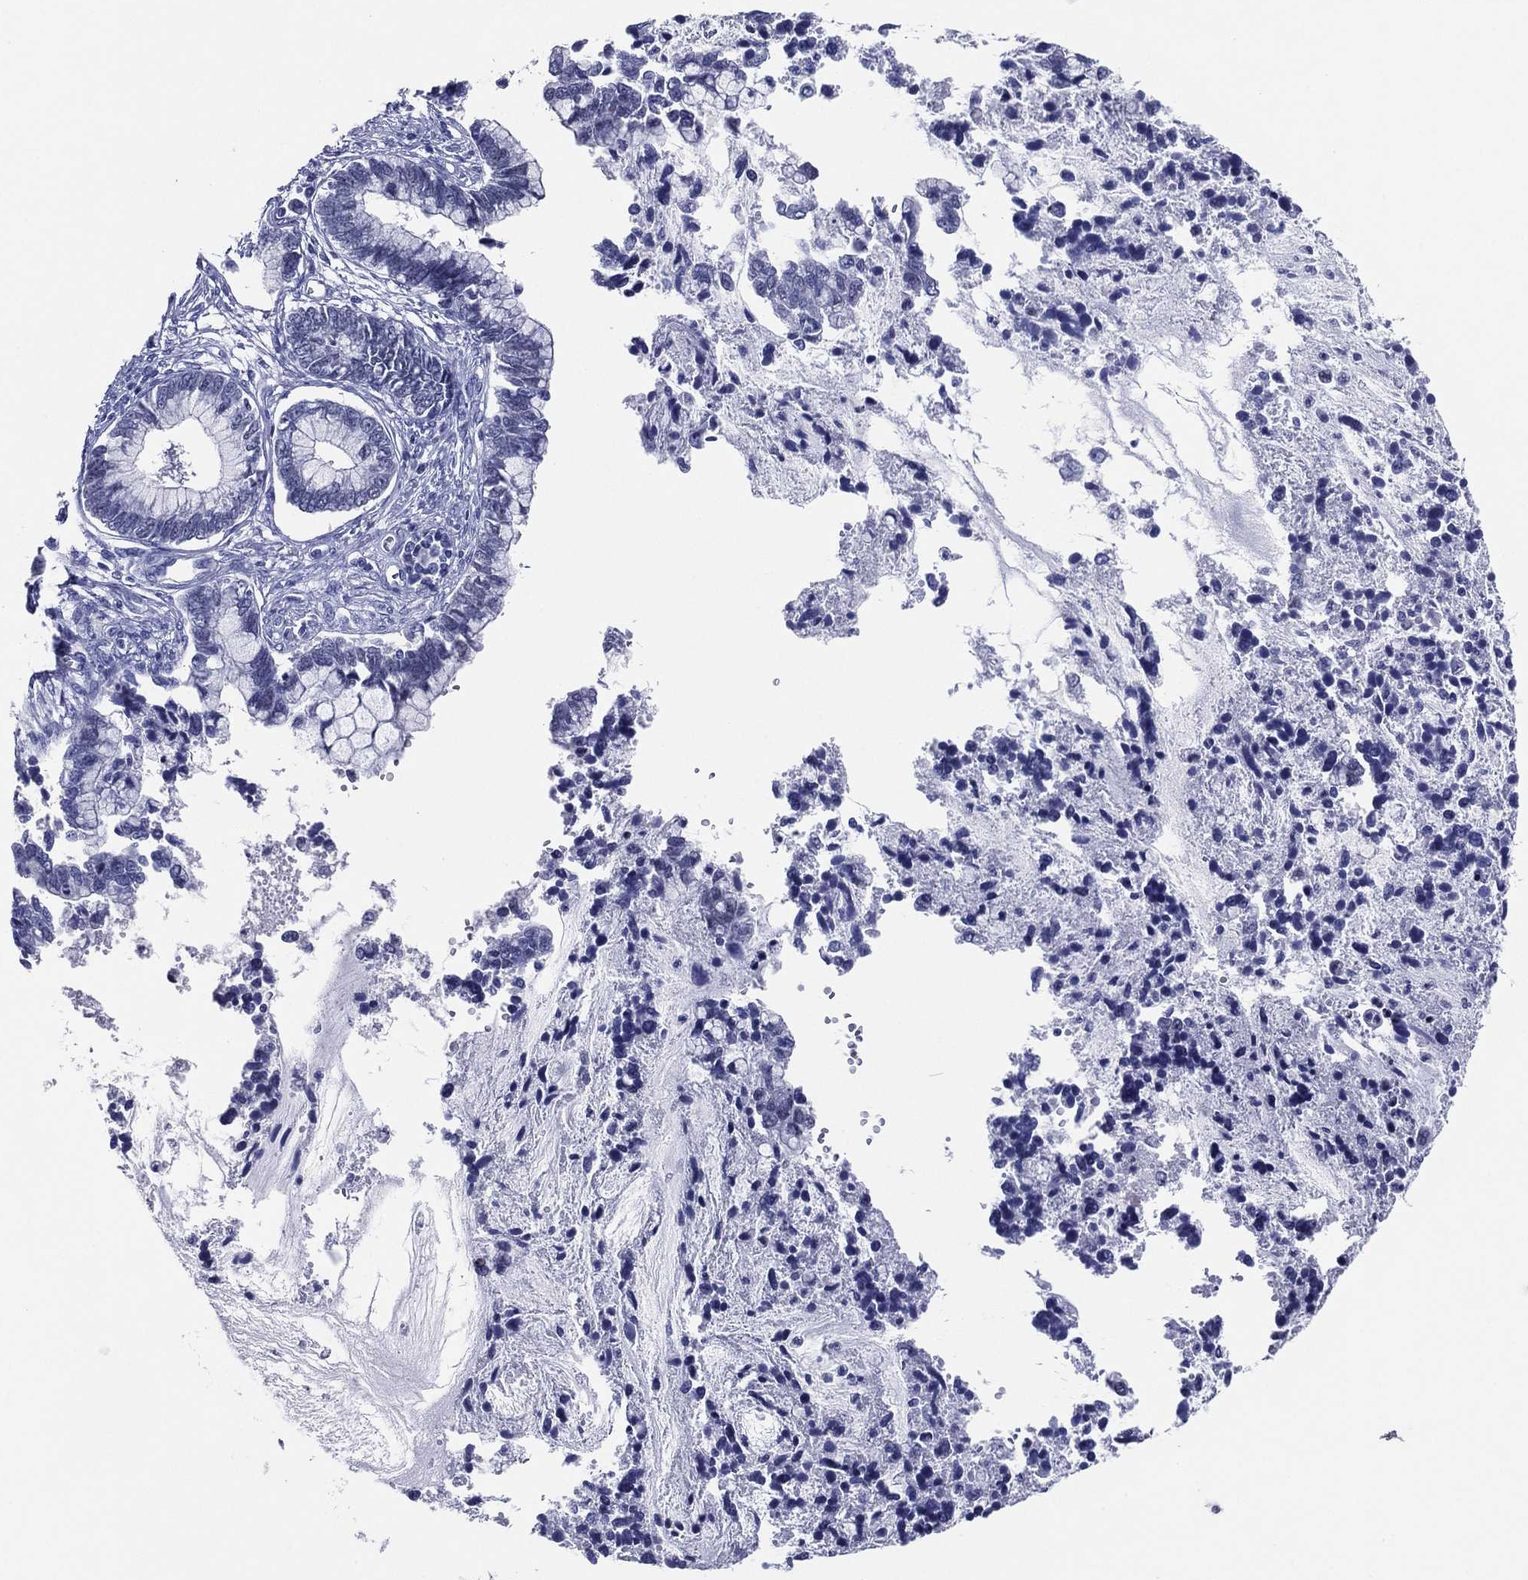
{"staining": {"intensity": "negative", "quantity": "none", "location": "none"}, "tissue": "cervical cancer", "cell_type": "Tumor cells", "image_type": "cancer", "snomed": [{"axis": "morphology", "description": "Adenocarcinoma, NOS"}, {"axis": "topography", "description": "Cervix"}], "caption": "Human cervical adenocarcinoma stained for a protein using immunohistochemistry (IHC) displays no expression in tumor cells.", "gene": "TFAP2A", "patient": {"sex": "female", "age": 44}}